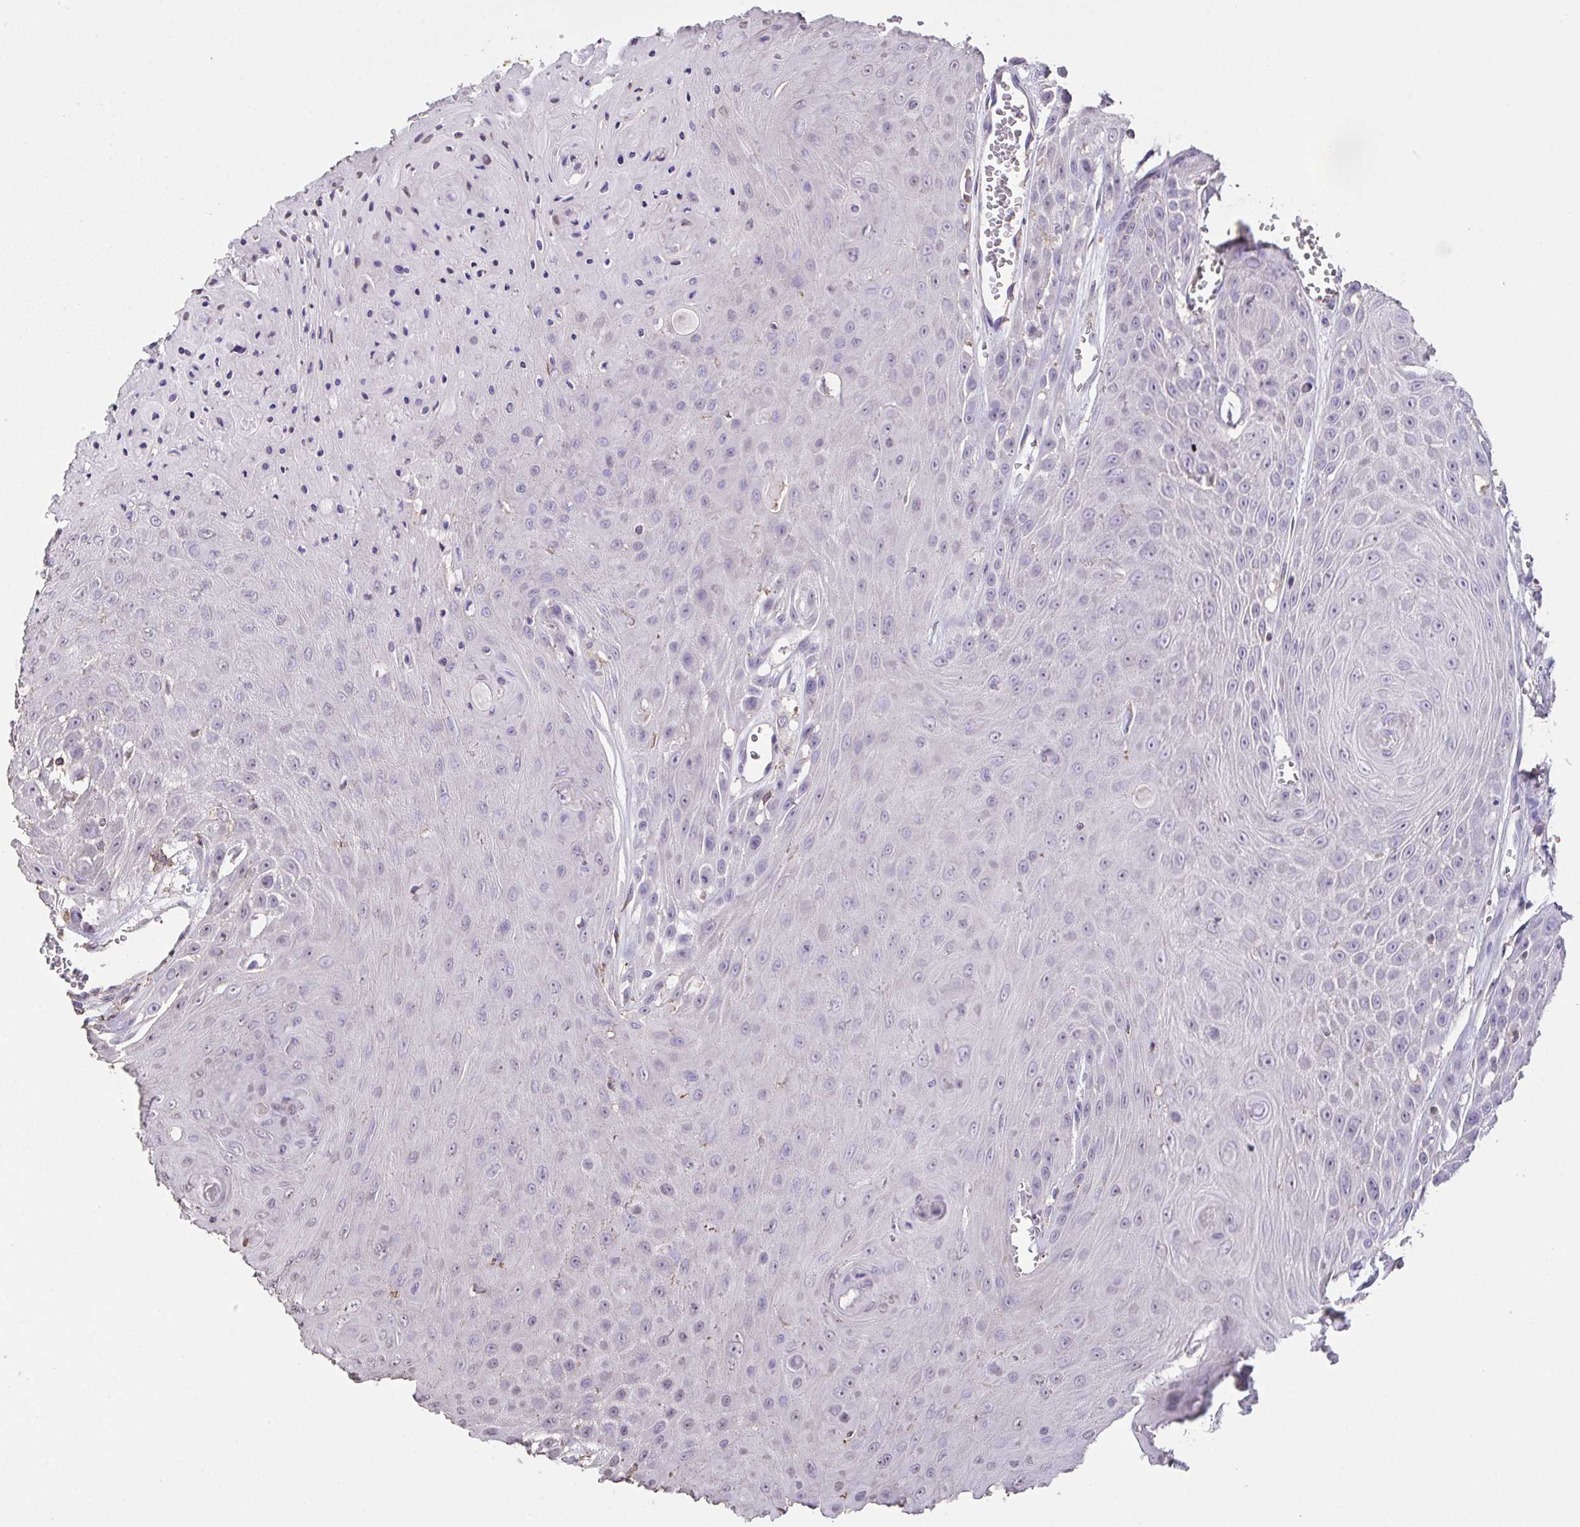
{"staining": {"intensity": "negative", "quantity": "none", "location": "none"}, "tissue": "head and neck cancer", "cell_type": "Tumor cells", "image_type": "cancer", "snomed": [{"axis": "morphology", "description": "Squamous cell carcinoma, NOS"}, {"axis": "topography", "description": "Oral tissue"}, {"axis": "topography", "description": "Head-Neck"}], "caption": "Micrograph shows no significant protein expression in tumor cells of head and neck cancer. (Stains: DAB immunohistochemistry (IHC) with hematoxylin counter stain, Microscopy: brightfield microscopy at high magnification).", "gene": "IL23R", "patient": {"sex": "male", "age": 81}}